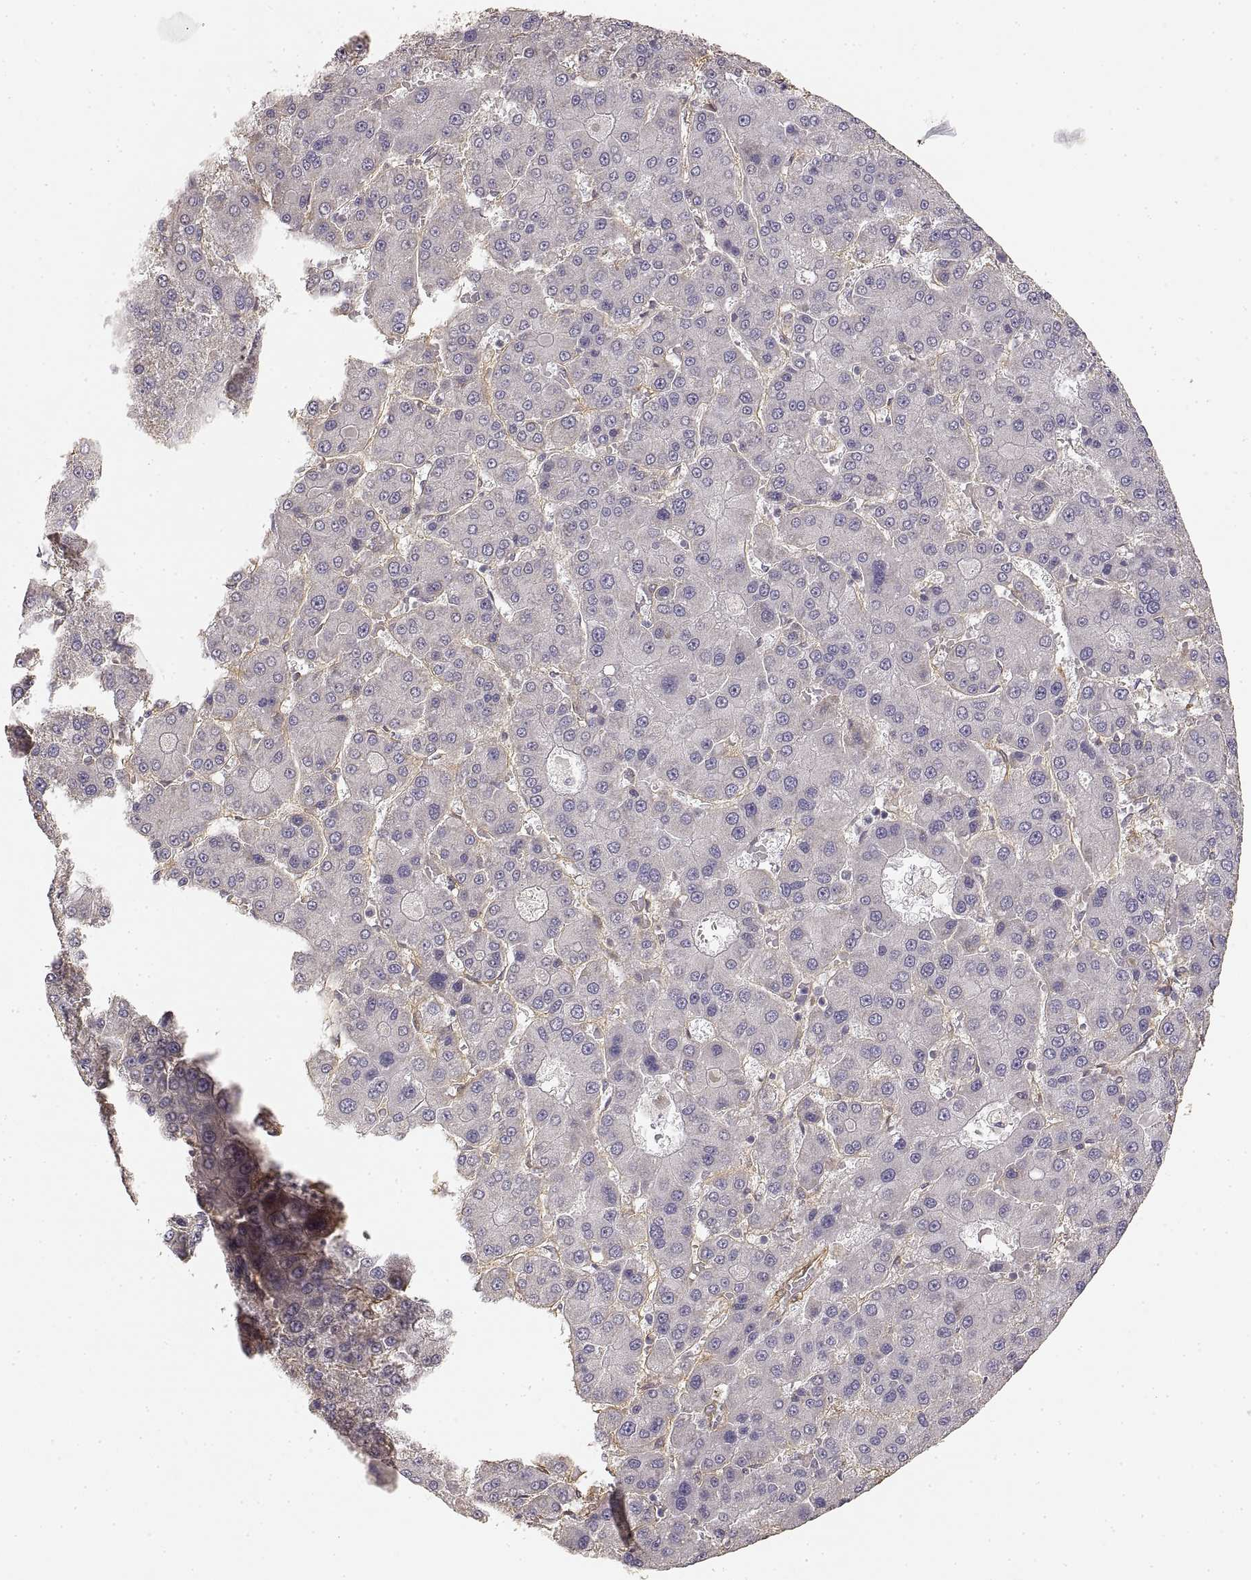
{"staining": {"intensity": "negative", "quantity": "none", "location": "none"}, "tissue": "liver cancer", "cell_type": "Tumor cells", "image_type": "cancer", "snomed": [{"axis": "morphology", "description": "Carcinoma, Hepatocellular, NOS"}, {"axis": "topography", "description": "Liver"}], "caption": "The IHC photomicrograph has no significant positivity in tumor cells of hepatocellular carcinoma (liver) tissue.", "gene": "LAMA4", "patient": {"sex": "male", "age": 70}}